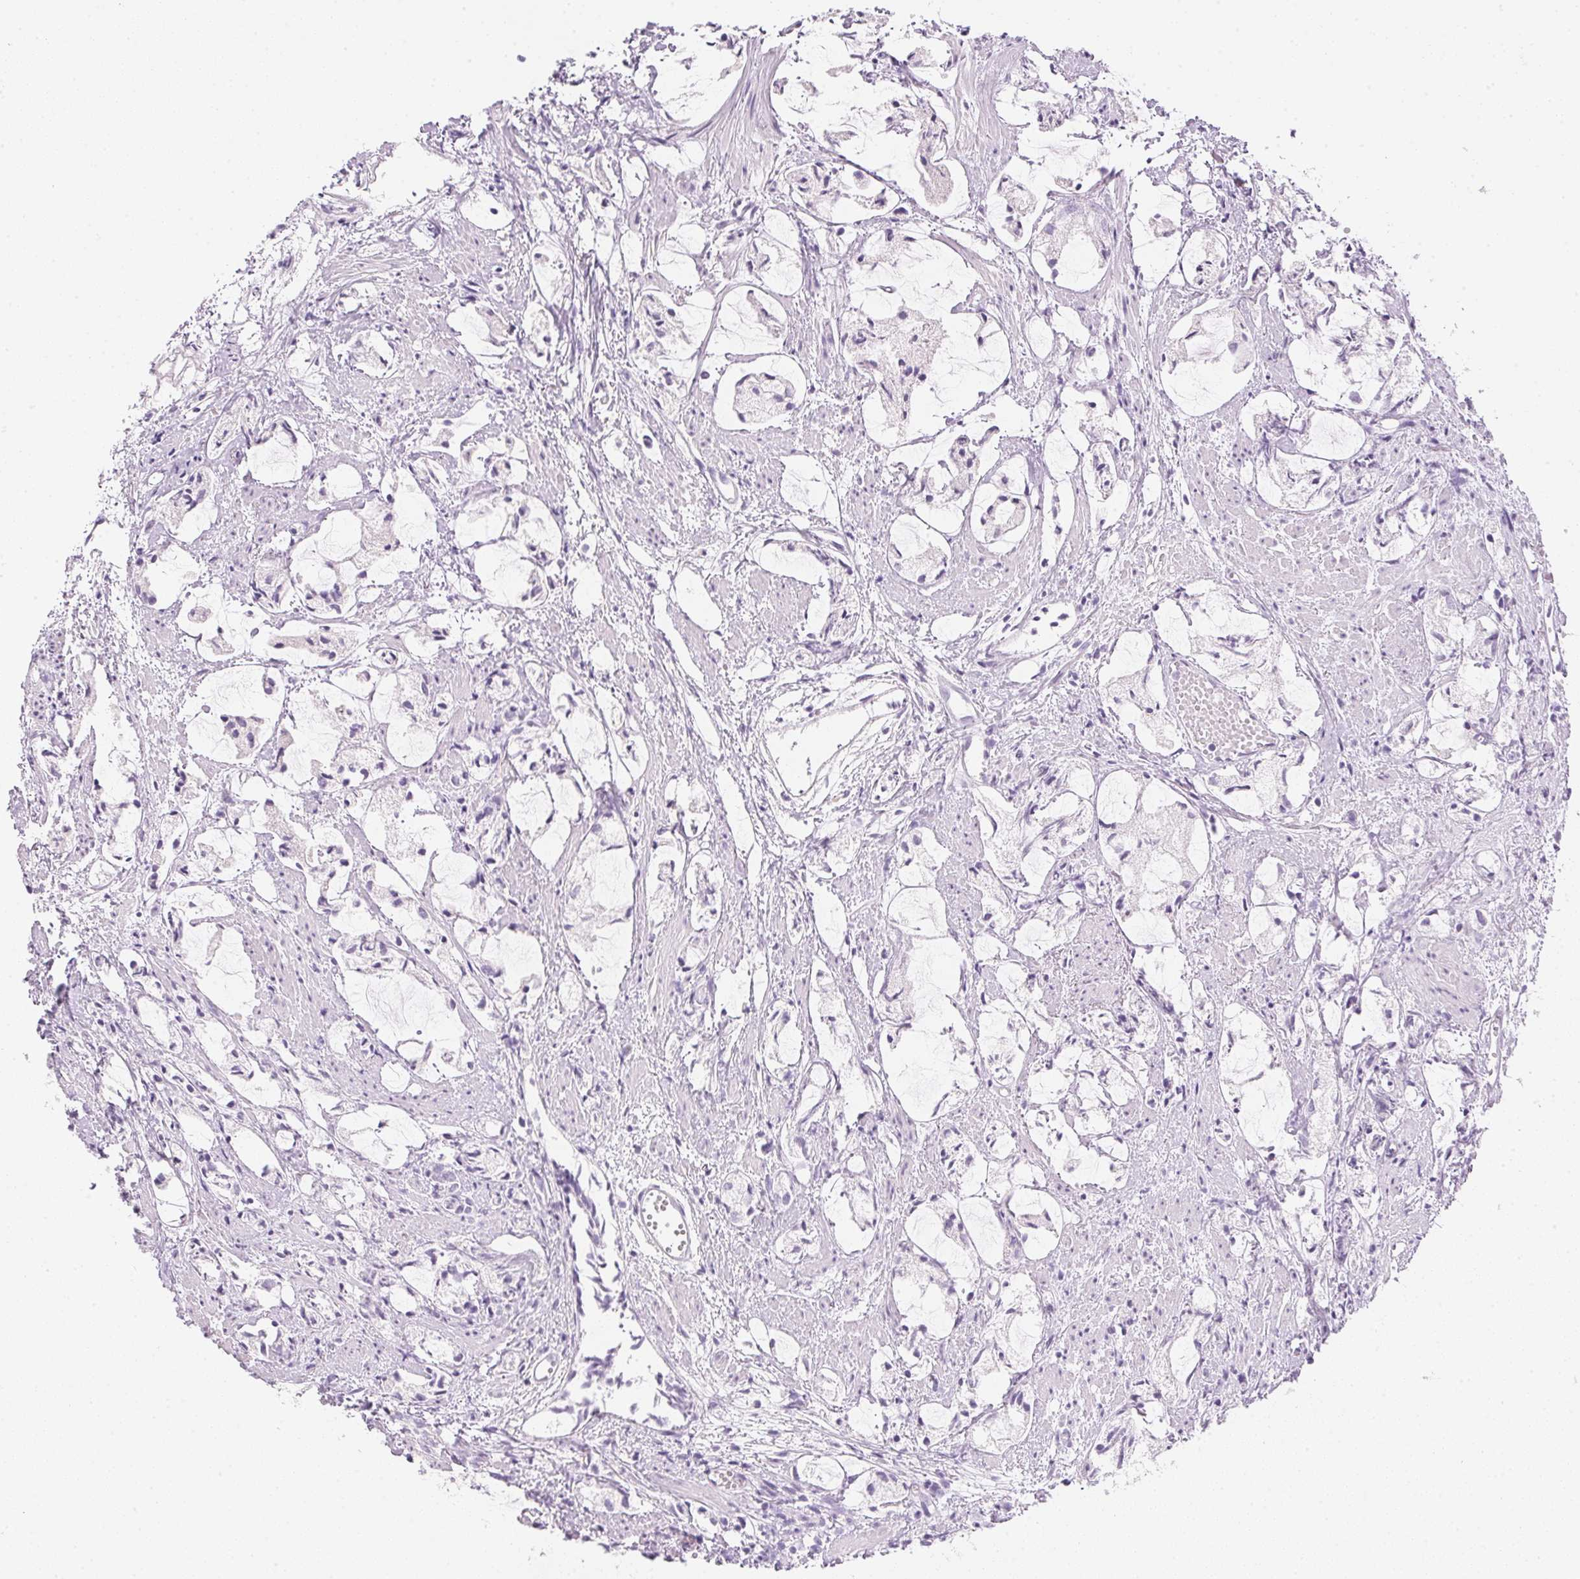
{"staining": {"intensity": "negative", "quantity": "none", "location": "none"}, "tissue": "prostate cancer", "cell_type": "Tumor cells", "image_type": "cancer", "snomed": [{"axis": "morphology", "description": "Adenocarcinoma, High grade"}, {"axis": "topography", "description": "Prostate"}], "caption": "Immunohistochemical staining of prostate high-grade adenocarcinoma reveals no significant staining in tumor cells.", "gene": "IGFBP1", "patient": {"sex": "male", "age": 85}}